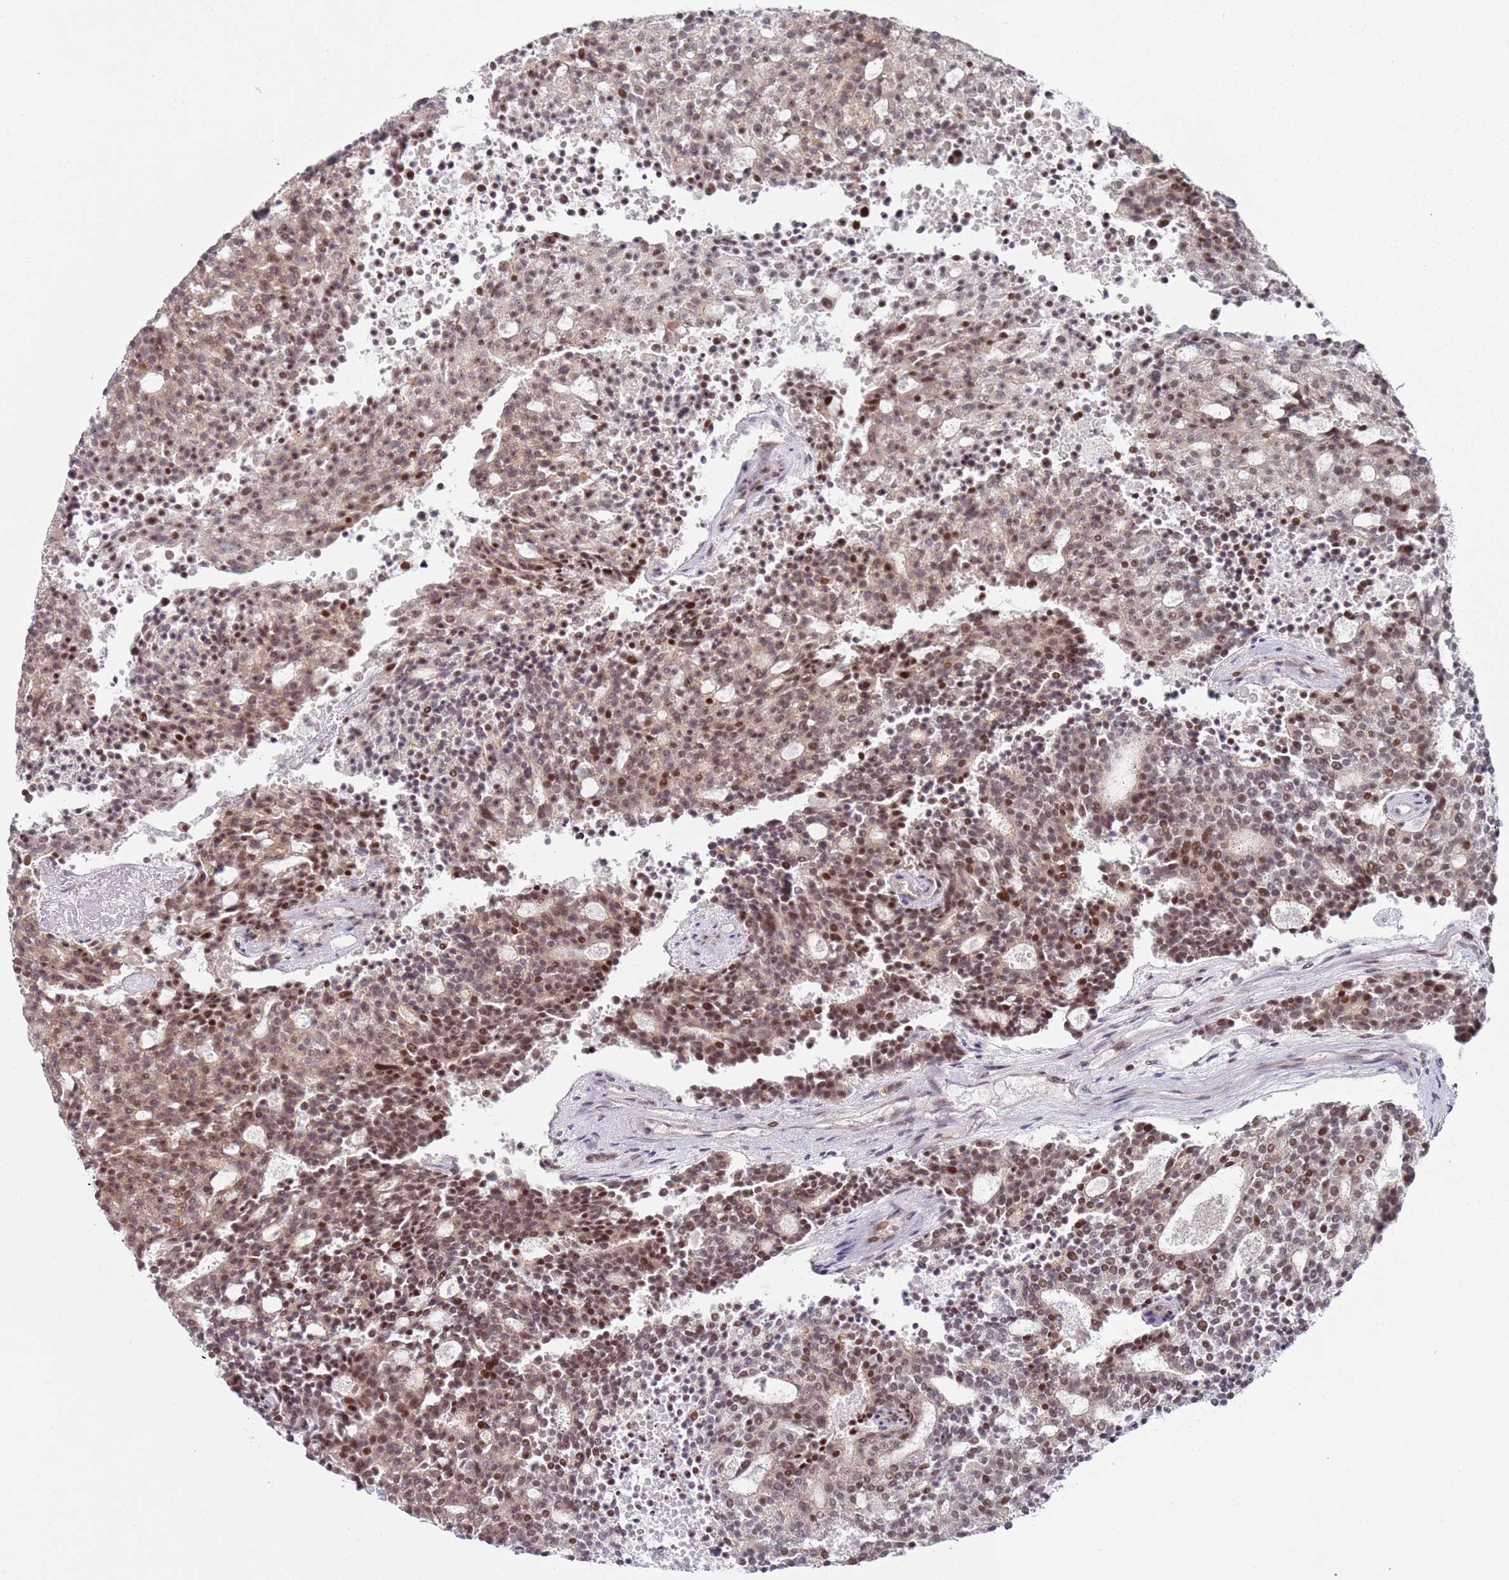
{"staining": {"intensity": "moderate", "quantity": ">75%", "location": "cytoplasmic/membranous,nuclear"}, "tissue": "carcinoid", "cell_type": "Tumor cells", "image_type": "cancer", "snomed": [{"axis": "morphology", "description": "Carcinoid, malignant, NOS"}, {"axis": "topography", "description": "Pancreas"}], "caption": "IHC staining of carcinoid, which demonstrates medium levels of moderate cytoplasmic/membranous and nuclear positivity in about >75% of tumor cells indicating moderate cytoplasmic/membranous and nuclear protein positivity. The staining was performed using DAB (brown) for protein detection and nuclei were counterstained in hematoxylin (blue).", "gene": "ATF6B", "patient": {"sex": "female", "age": 54}}